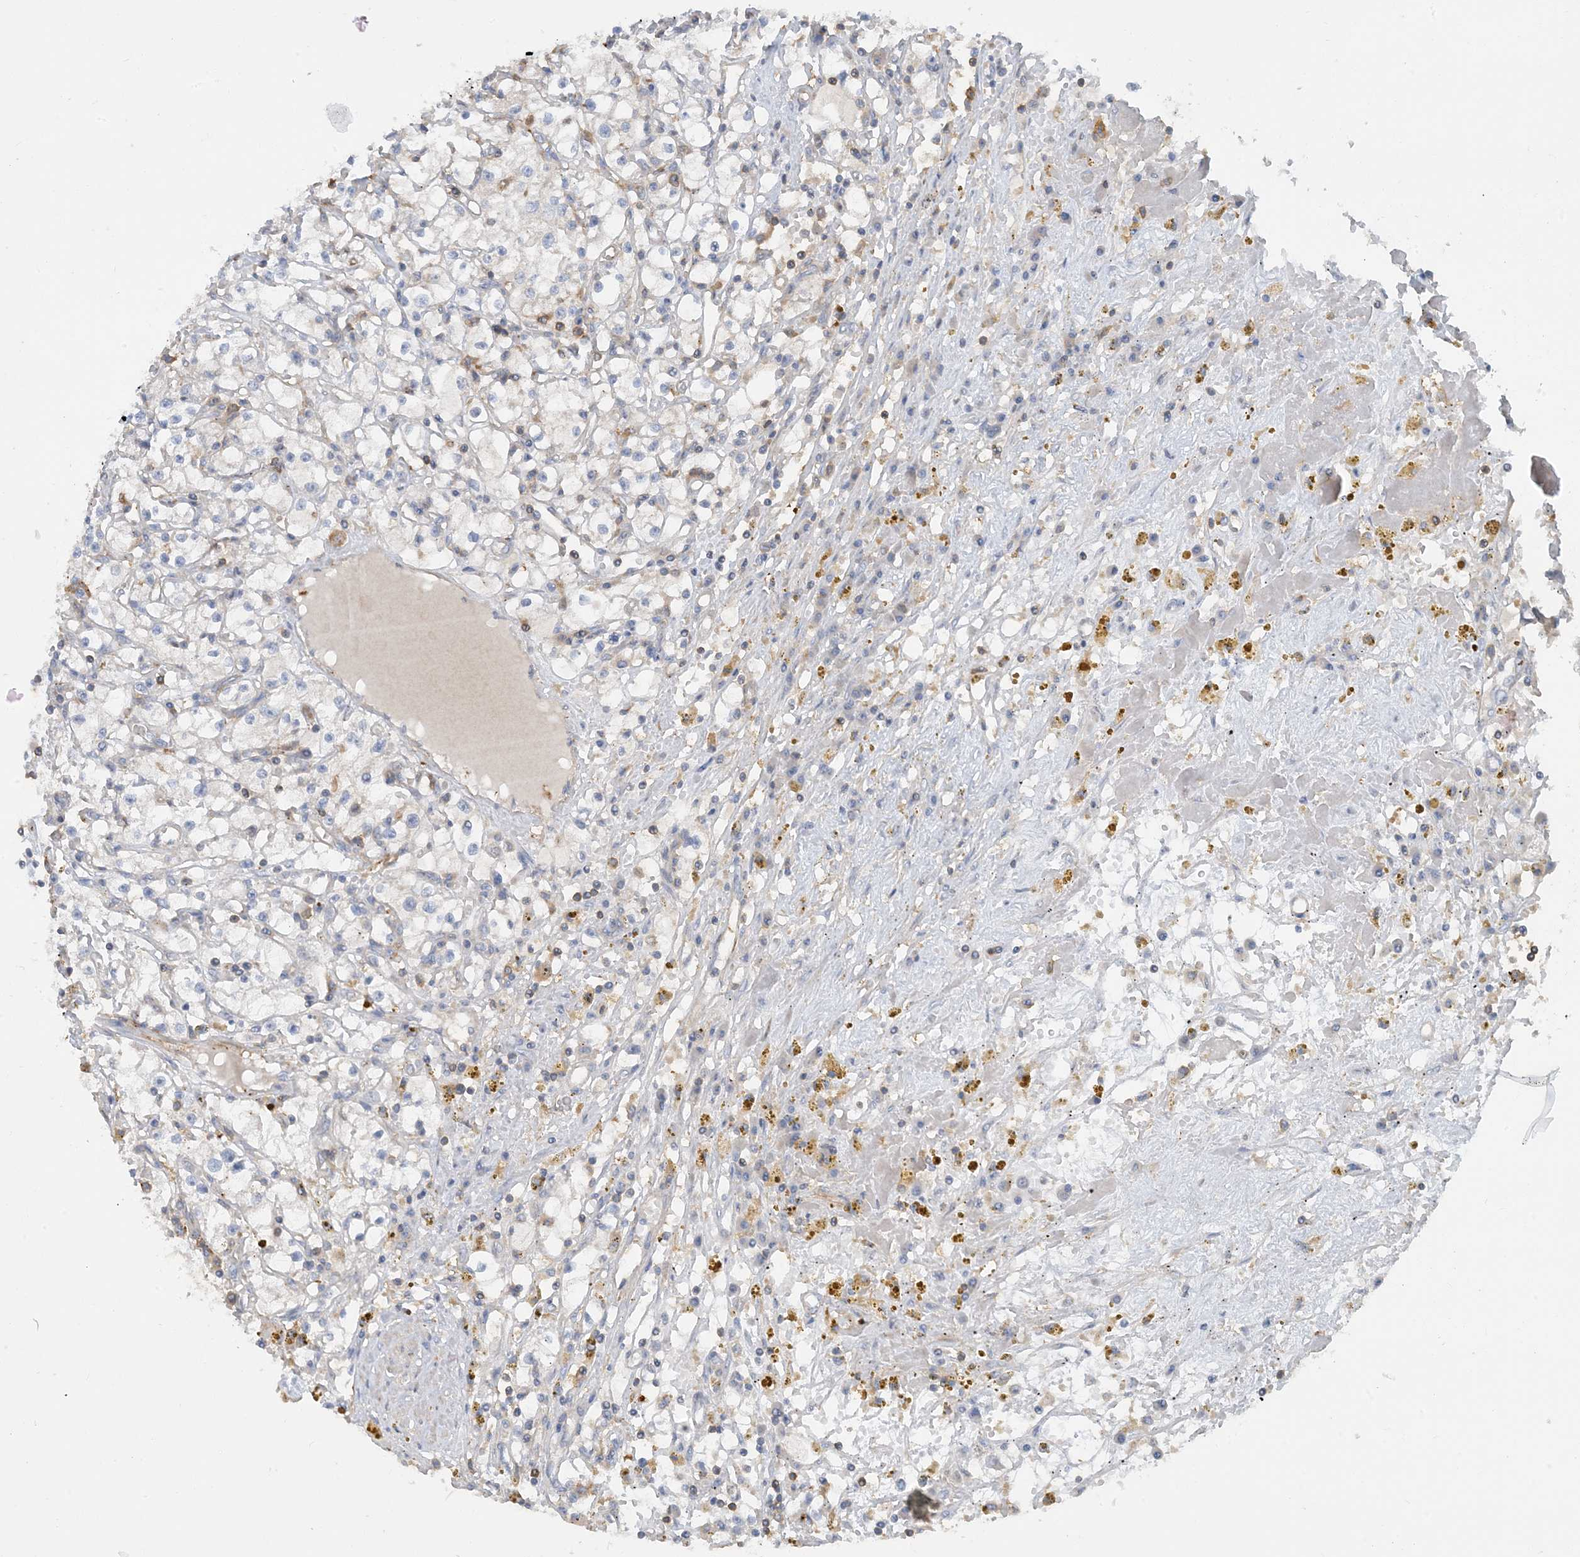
{"staining": {"intensity": "negative", "quantity": "none", "location": "none"}, "tissue": "renal cancer", "cell_type": "Tumor cells", "image_type": "cancer", "snomed": [{"axis": "morphology", "description": "Adenocarcinoma, NOS"}, {"axis": "topography", "description": "Kidney"}], "caption": "The photomicrograph displays no significant positivity in tumor cells of adenocarcinoma (renal).", "gene": "SFMBT2", "patient": {"sex": "male", "age": 56}}